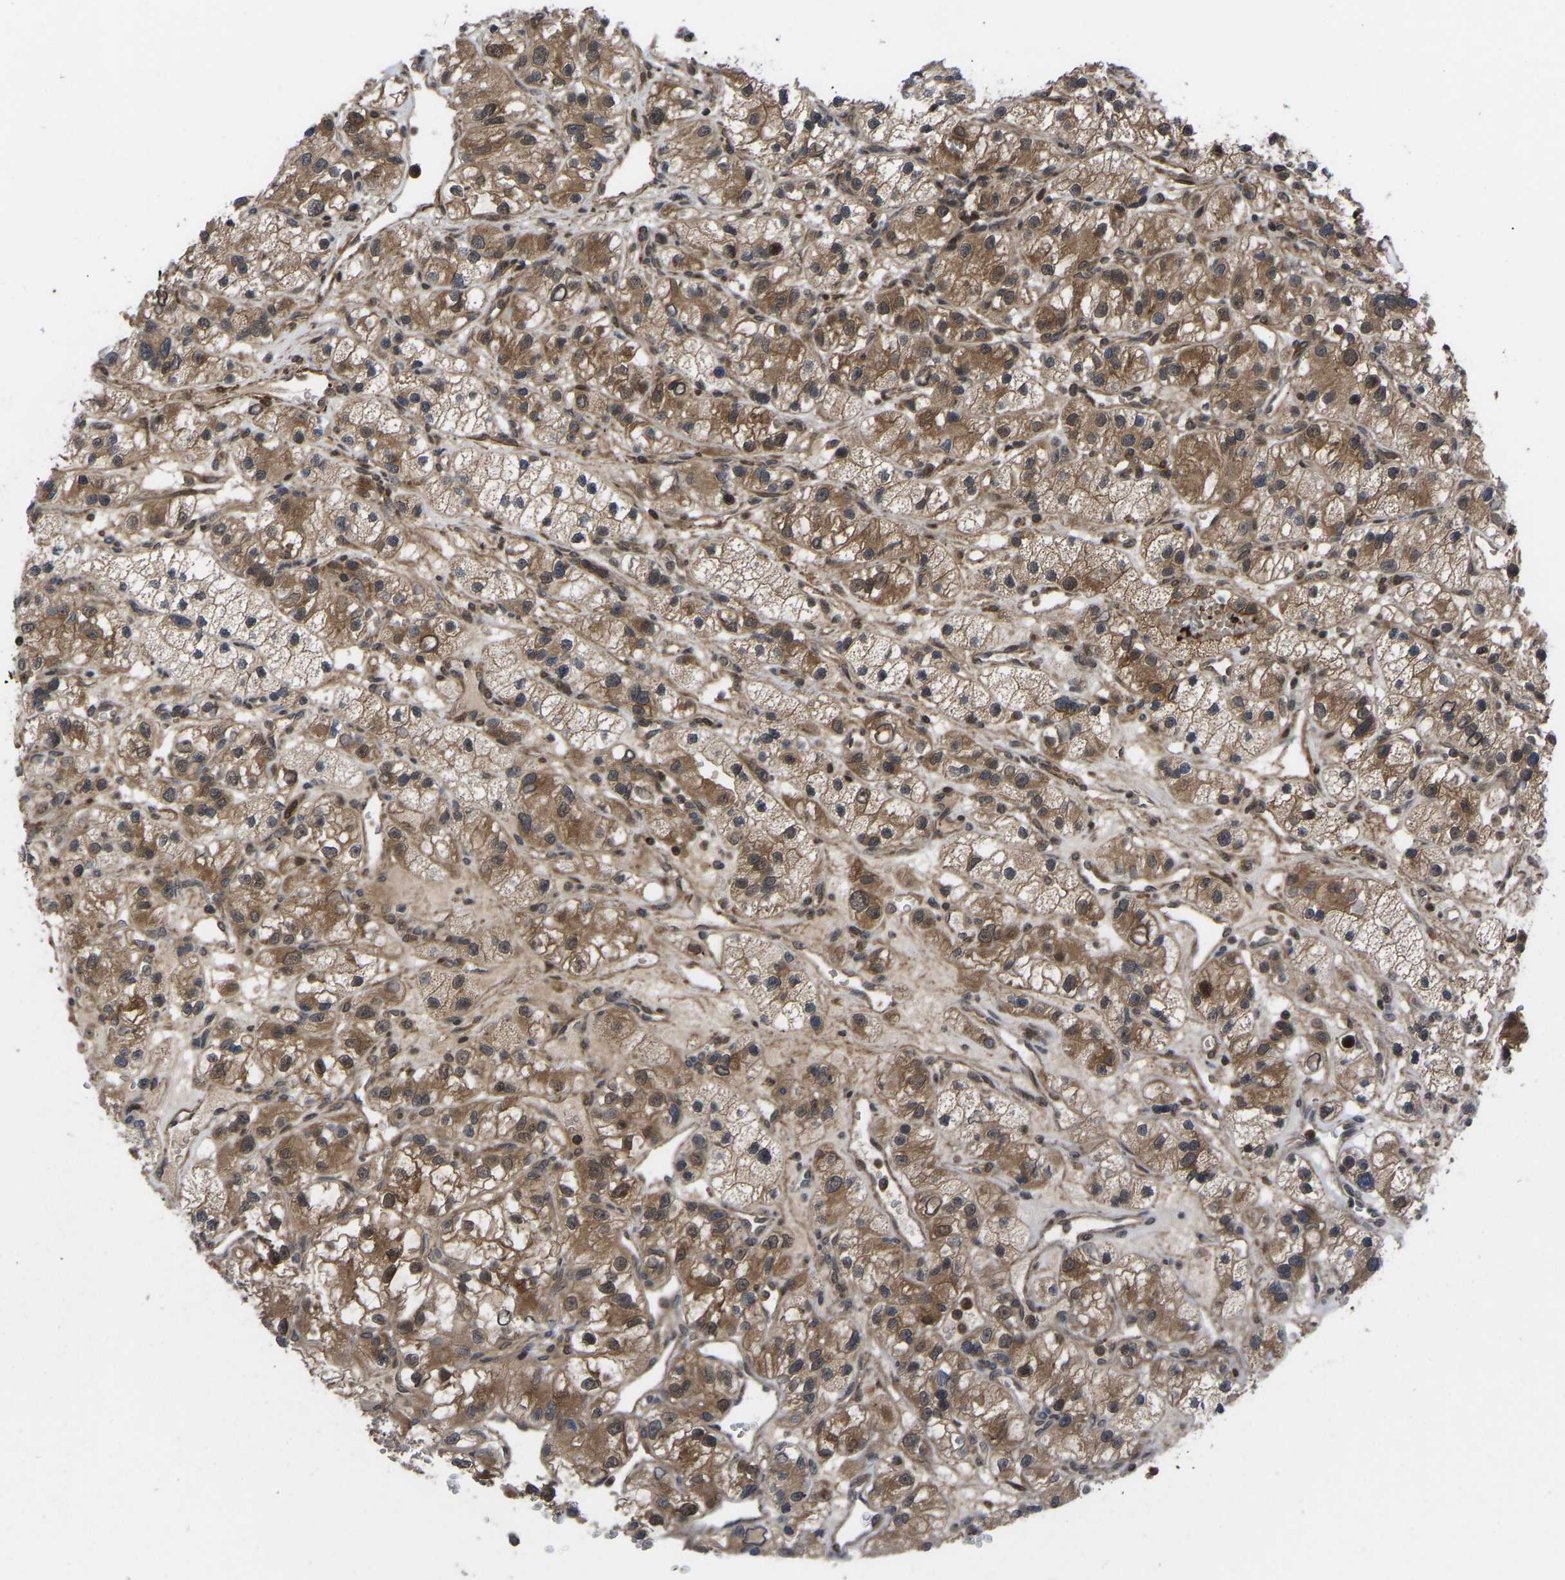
{"staining": {"intensity": "moderate", "quantity": ">75%", "location": "cytoplasmic/membranous"}, "tissue": "renal cancer", "cell_type": "Tumor cells", "image_type": "cancer", "snomed": [{"axis": "morphology", "description": "Adenocarcinoma, NOS"}, {"axis": "topography", "description": "Kidney"}], "caption": "Moderate cytoplasmic/membranous positivity for a protein is present in approximately >75% of tumor cells of renal cancer using IHC.", "gene": "CYP7B1", "patient": {"sex": "female", "age": 57}}